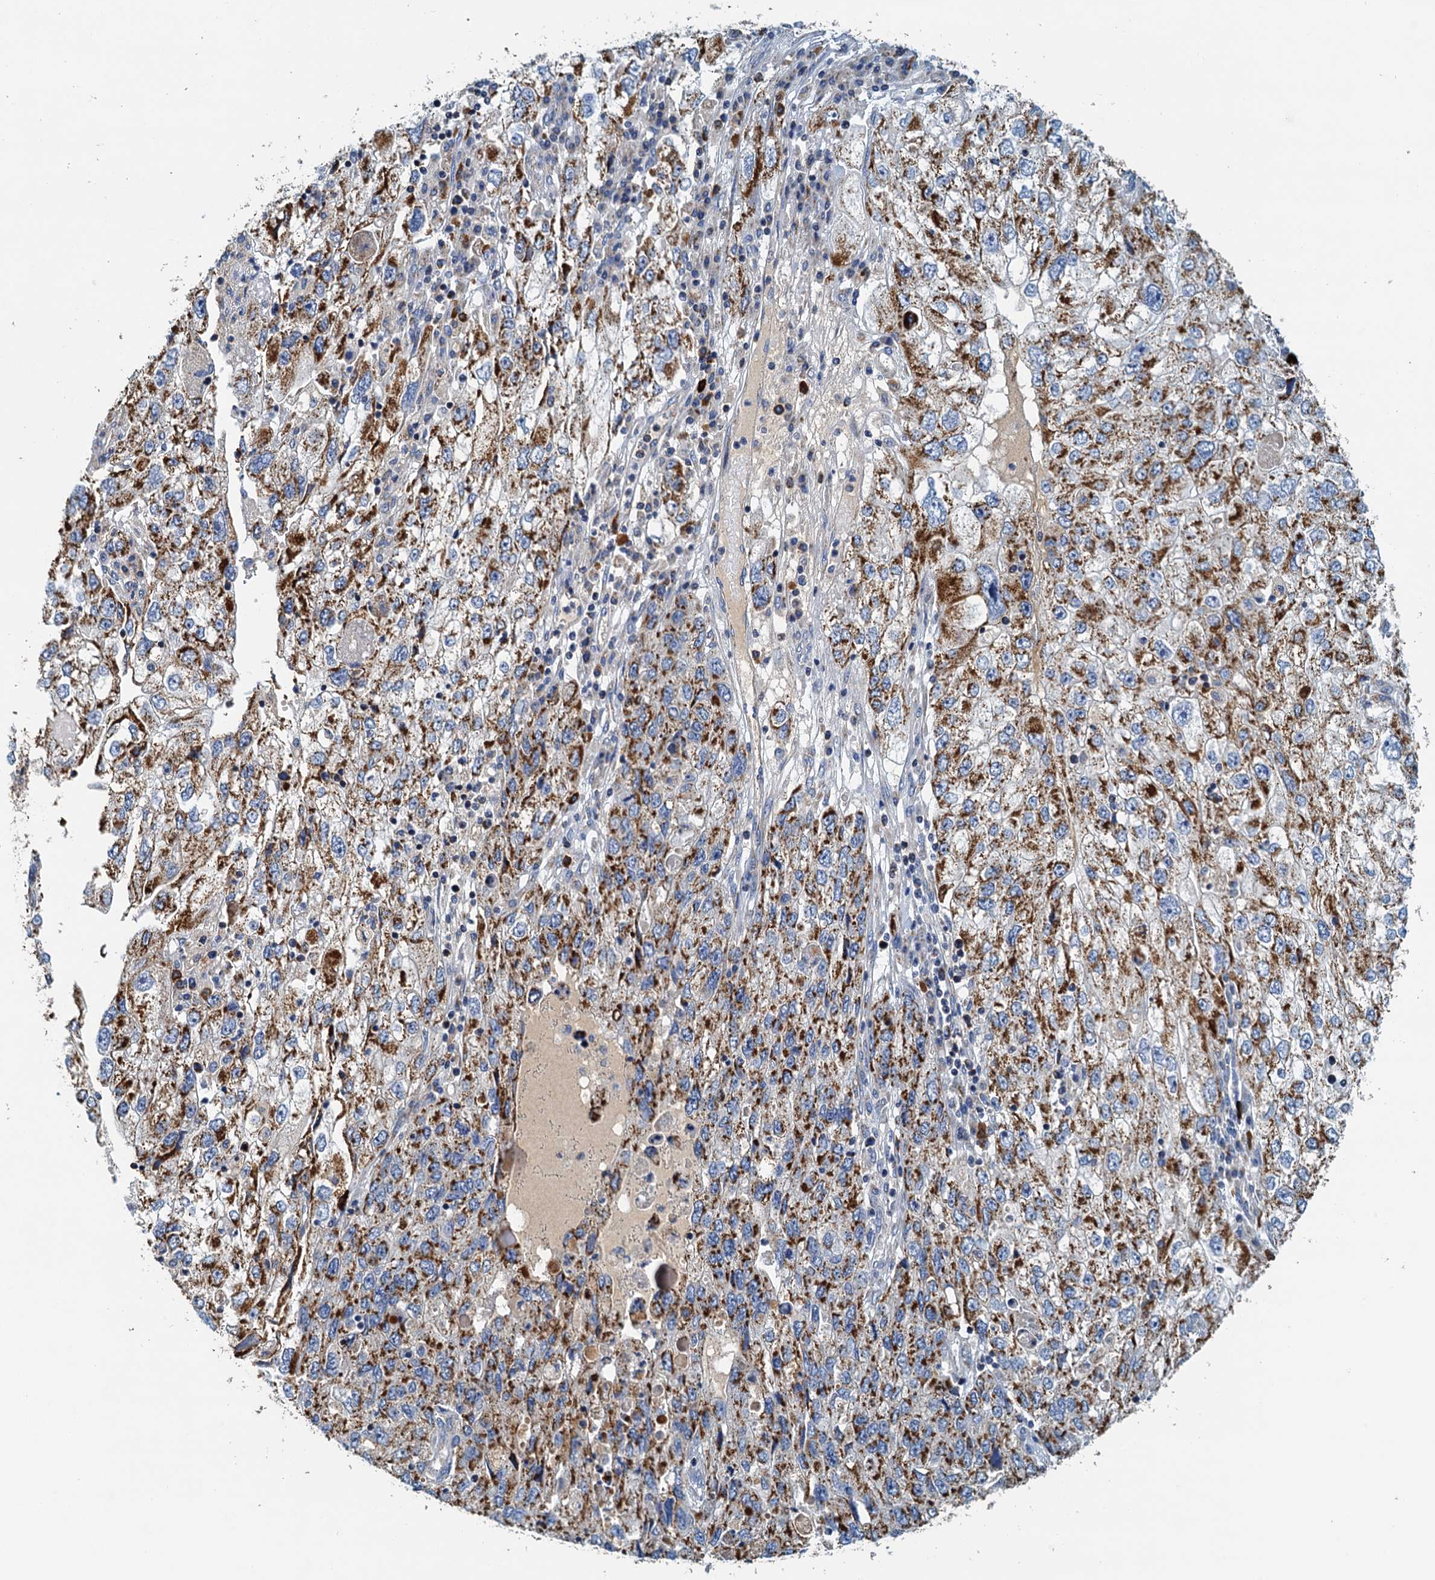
{"staining": {"intensity": "moderate", "quantity": ">75%", "location": "cytoplasmic/membranous"}, "tissue": "endometrial cancer", "cell_type": "Tumor cells", "image_type": "cancer", "snomed": [{"axis": "morphology", "description": "Adenocarcinoma, NOS"}, {"axis": "topography", "description": "Endometrium"}], "caption": "Endometrial cancer was stained to show a protein in brown. There is medium levels of moderate cytoplasmic/membranous expression in about >75% of tumor cells.", "gene": "POC1A", "patient": {"sex": "female", "age": 49}}